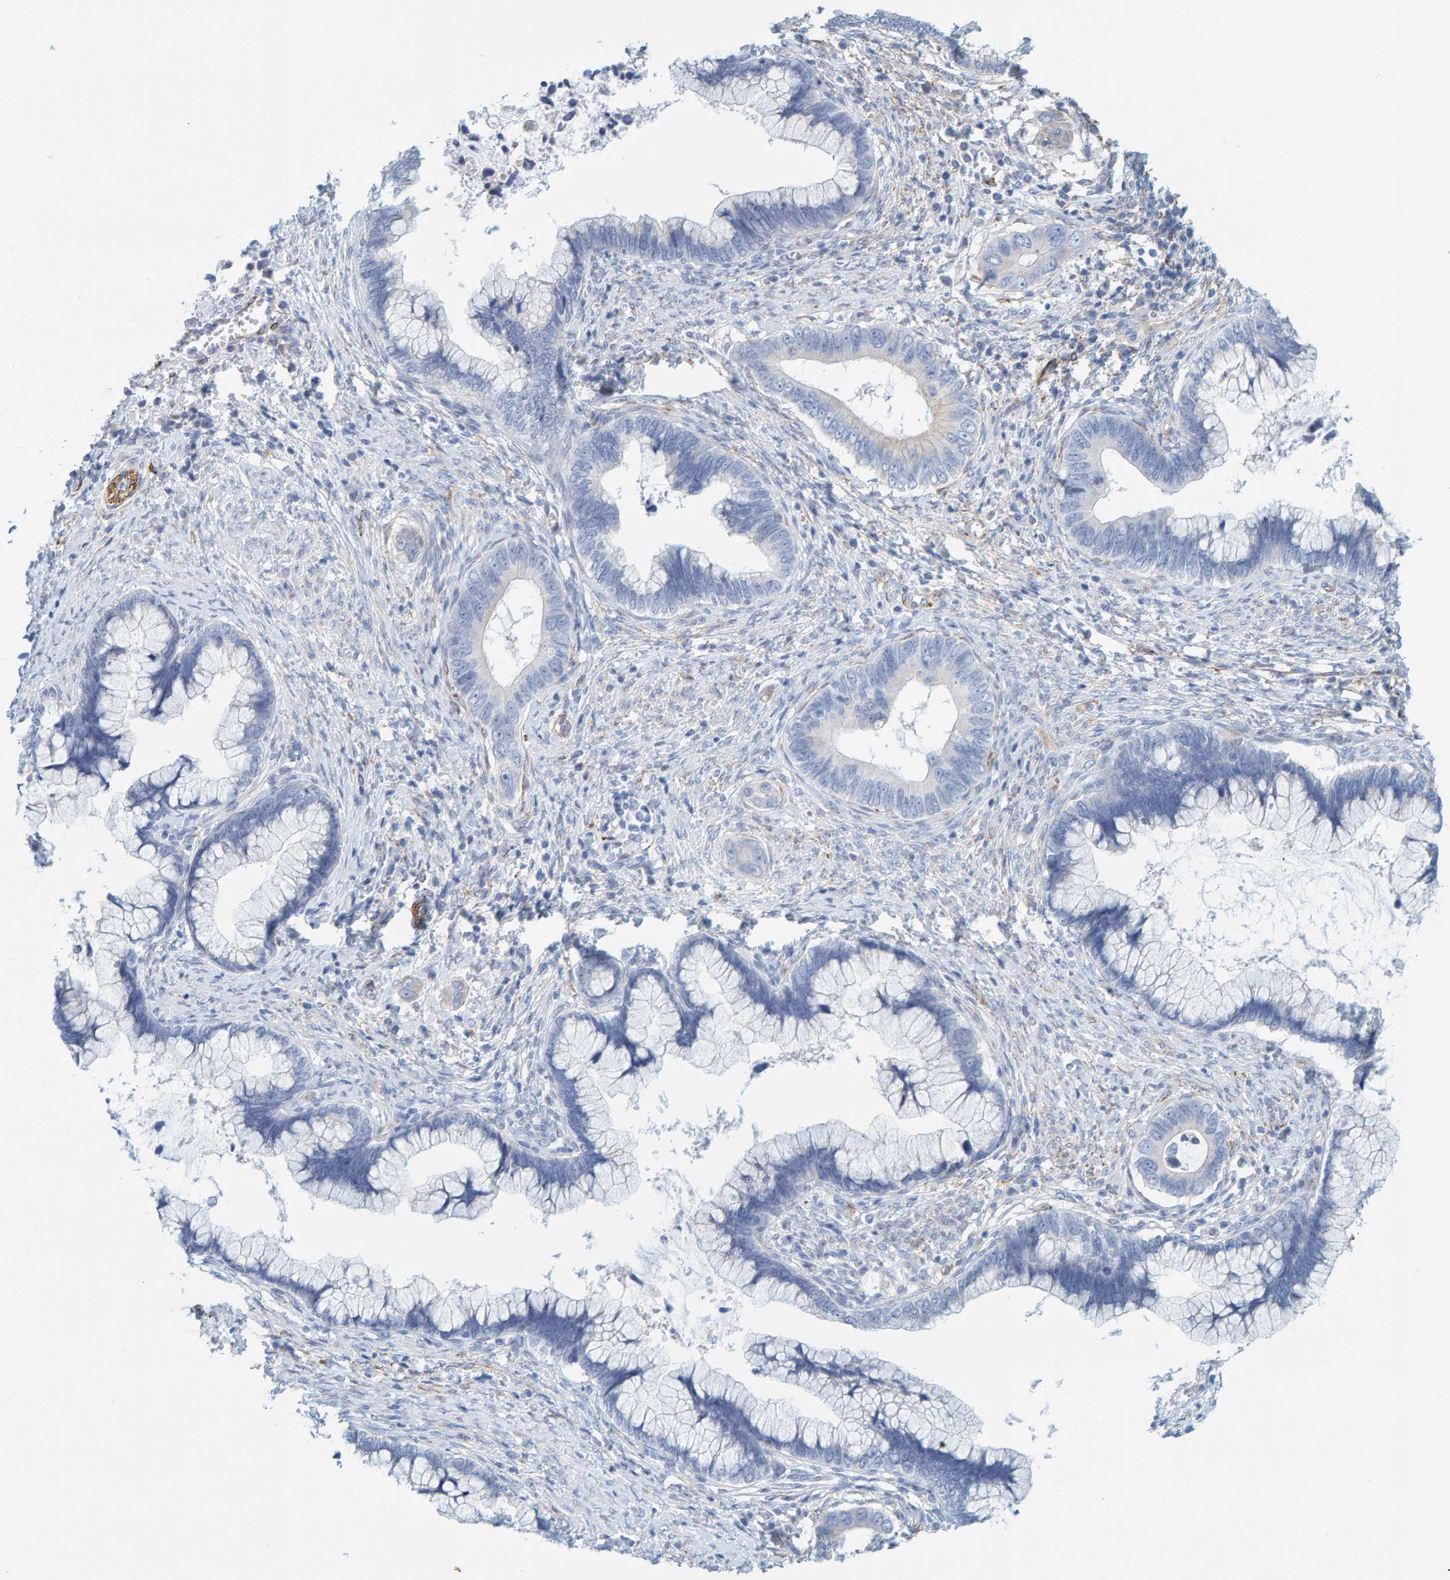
{"staining": {"intensity": "negative", "quantity": "none", "location": "none"}, "tissue": "cervical cancer", "cell_type": "Tumor cells", "image_type": "cancer", "snomed": [{"axis": "morphology", "description": "Adenocarcinoma, NOS"}, {"axis": "topography", "description": "Cervix"}], "caption": "This is an immunohistochemistry image of human cervical cancer. There is no positivity in tumor cells.", "gene": "MAP1B", "patient": {"sex": "female", "age": 44}}